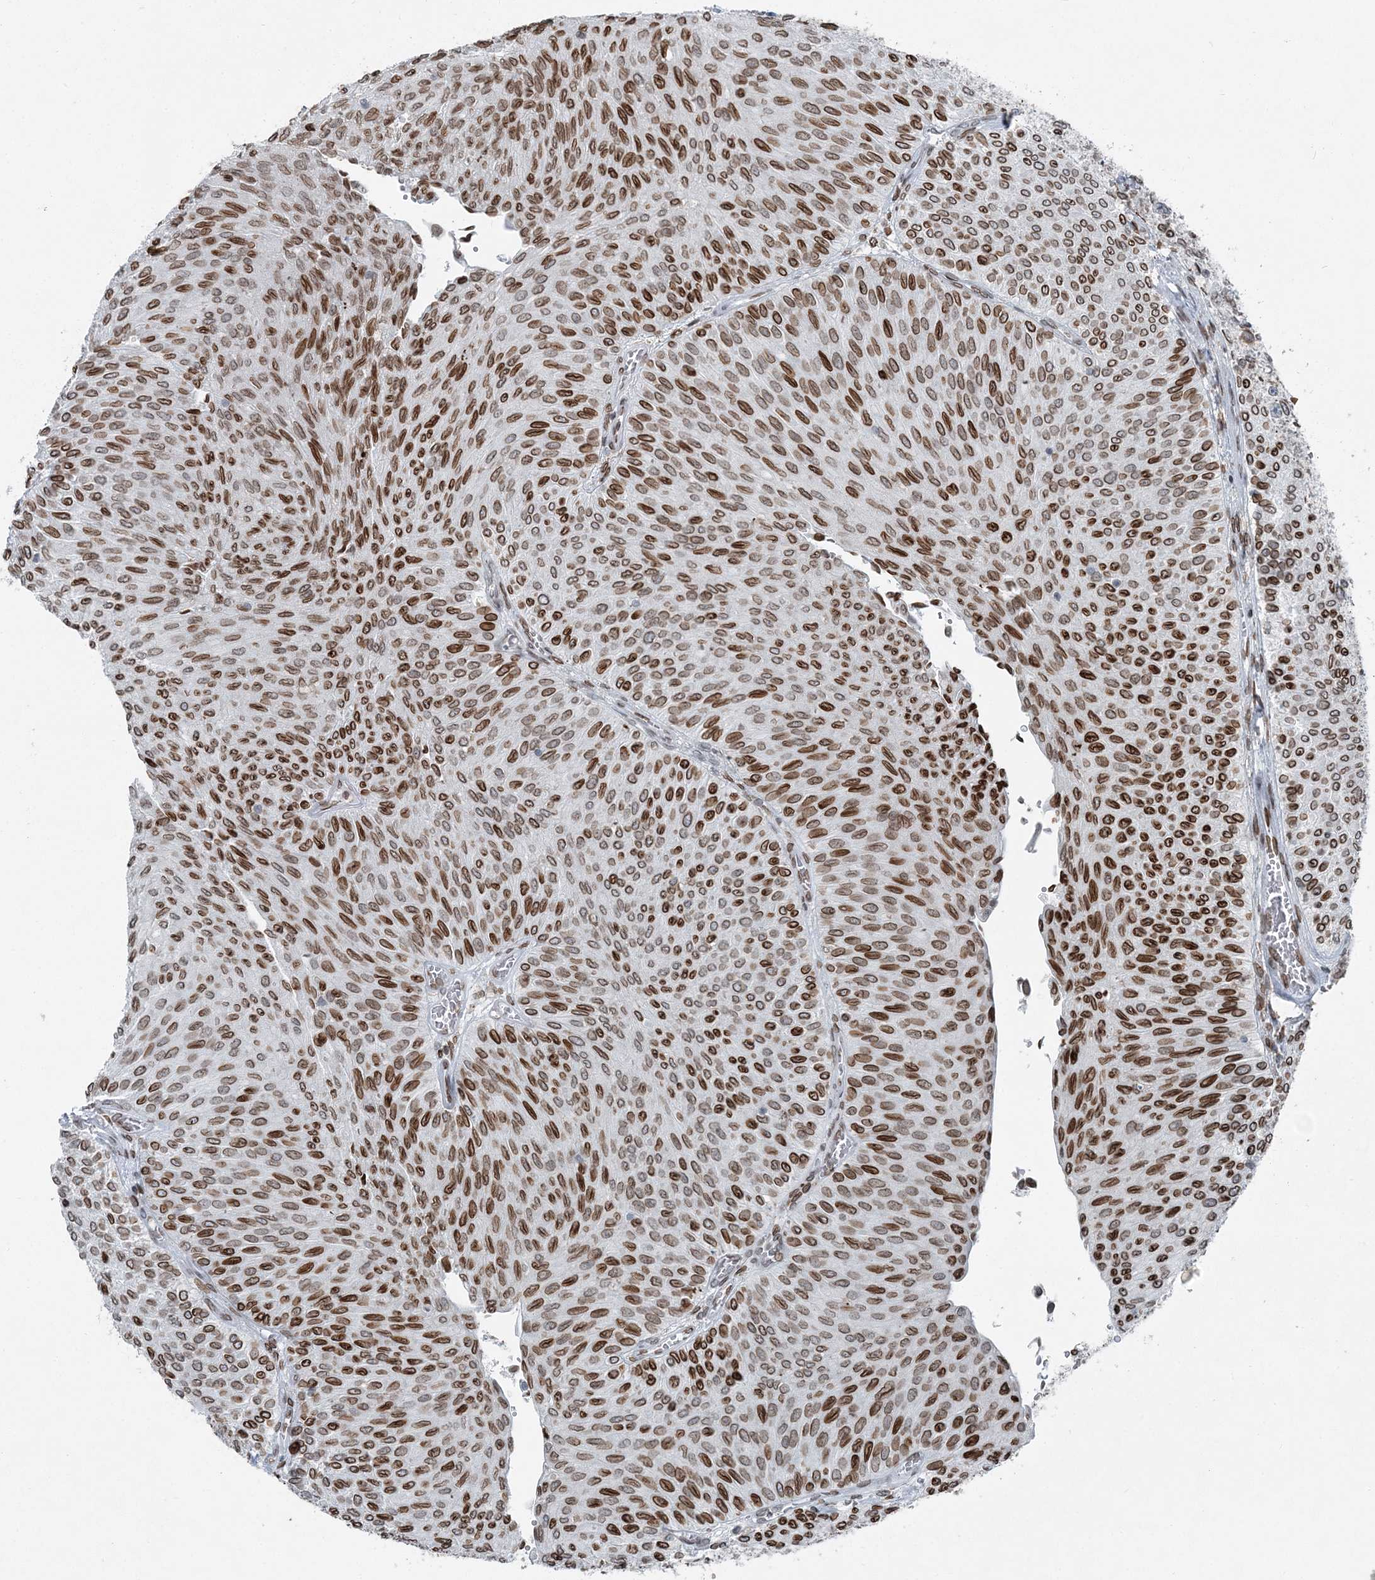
{"staining": {"intensity": "moderate", "quantity": ">75%", "location": "cytoplasmic/membranous,nuclear"}, "tissue": "urothelial cancer", "cell_type": "Tumor cells", "image_type": "cancer", "snomed": [{"axis": "morphology", "description": "Urothelial carcinoma, Low grade"}, {"axis": "topography", "description": "Urinary bladder"}], "caption": "A brown stain labels moderate cytoplasmic/membranous and nuclear expression of a protein in human urothelial cancer tumor cells.", "gene": "GJD4", "patient": {"sex": "male", "age": 78}}